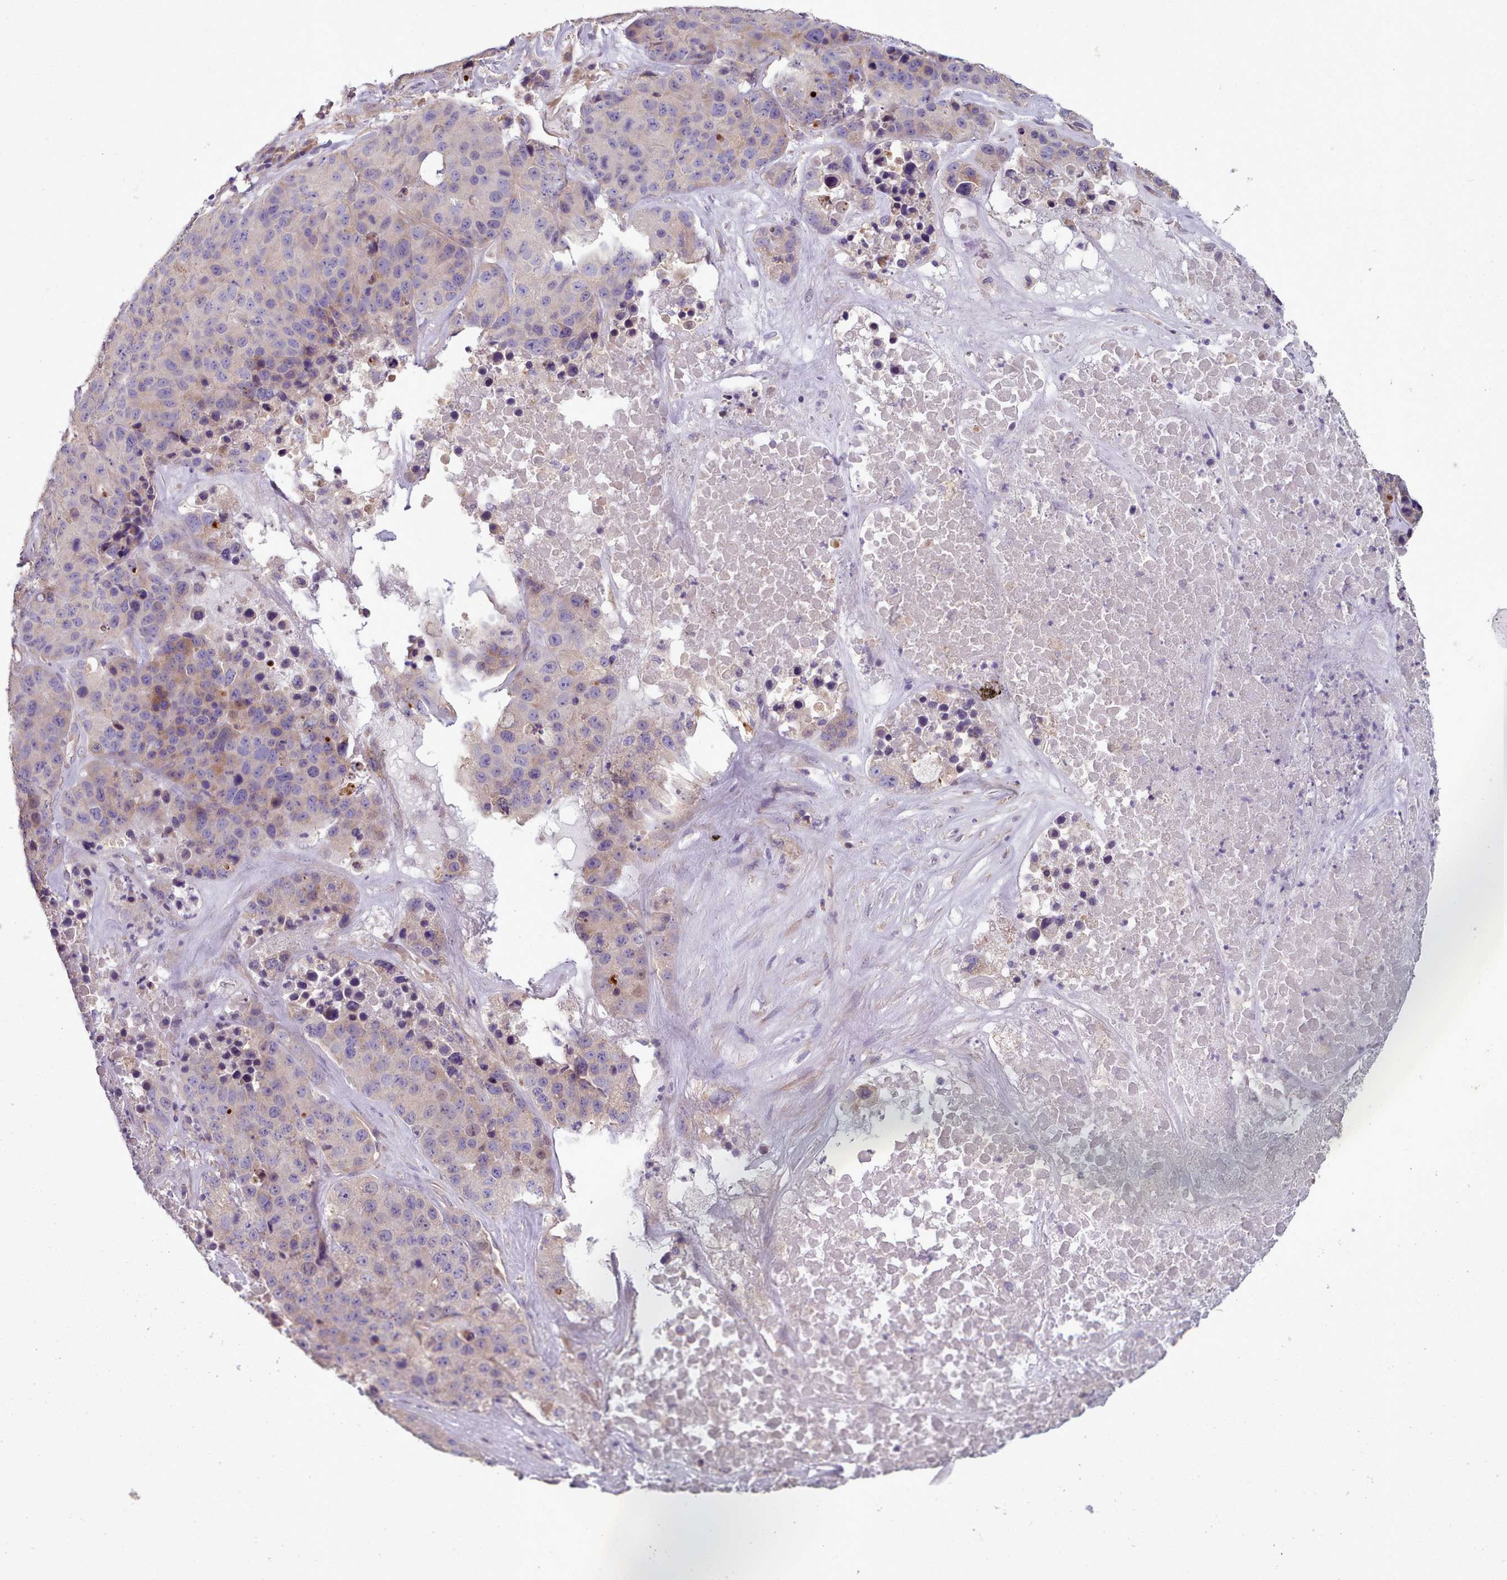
{"staining": {"intensity": "weak", "quantity": "<25%", "location": "cytoplasmic/membranous"}, "tissue": "stomach cancer", "cell_type": "Tumor cells", "image_type": "cancer", "snomed": [{"axis": "morphology", "description": "Adenocarcinoma, NOS"}, {"axis": "topography", "description": "Stomach"}], "caption": "This is an immunohistochemistry (IHC) histopathology image of human stomach cancer (adenocarcinoma). There is no staining in tumor cells.", "gene": "DPF1", "patient": {"sex": "male", "age": 71}}